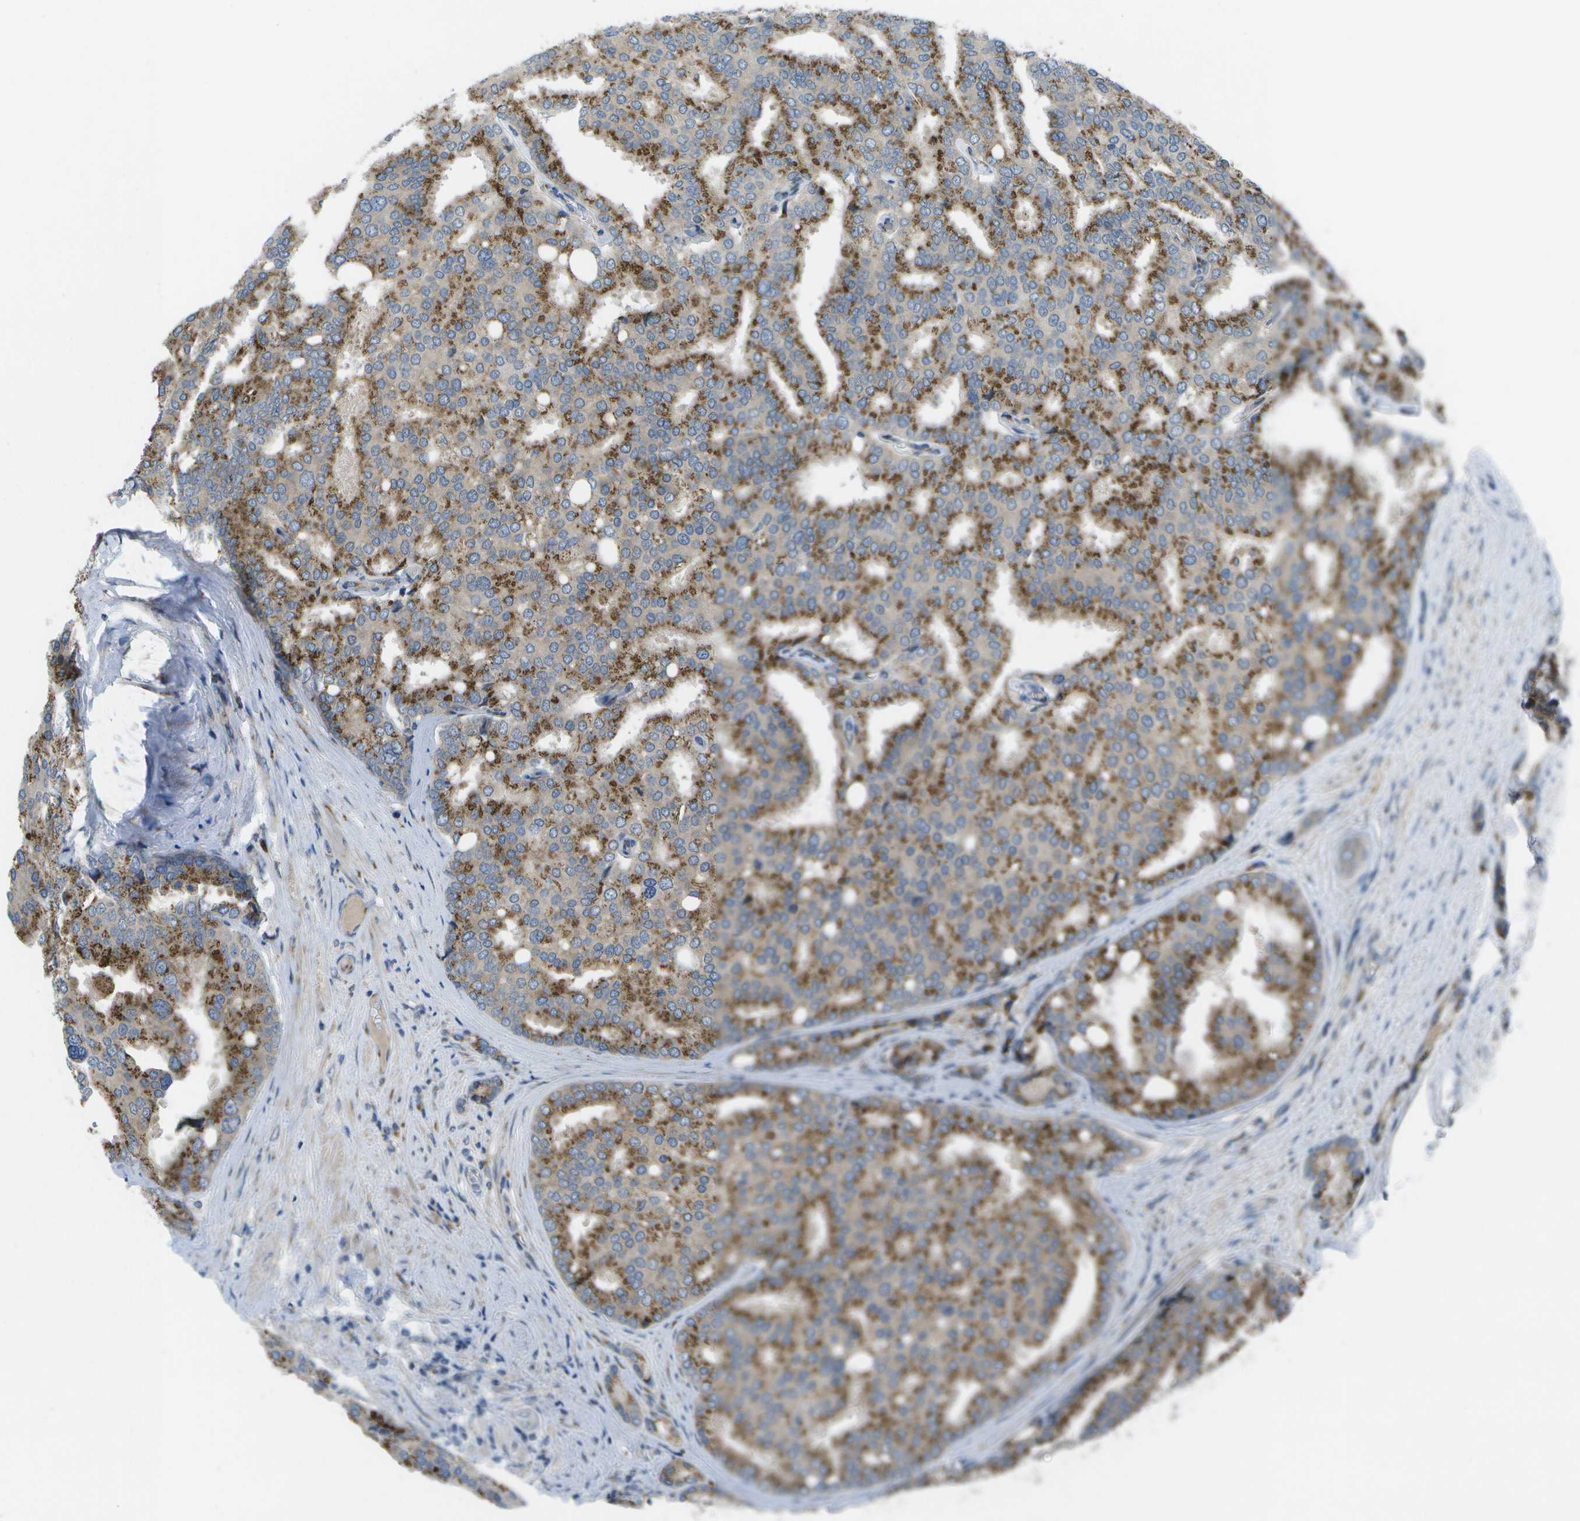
{"staining": {"intensity": "moderate", "quantity": ">75%", "location": "cytoplasmic/membranous"}, "tissue": "prostate cancer", "cell_type": "Tumor cells", "image_type": "cancer", "snomed": [{"axis": "morphology", "description": "Adenocarcinoma, High grade"}, {"axis": "topography", "description": "Prostate"}], "caption": "Adenocarcinoma (high-grade) (prostate) tissue shows moderate cytoplasmic/membranous positivity in about >75% of tumor cells", "gene": "QSOX2", "patient": {"sex": "male", "age": 50}}